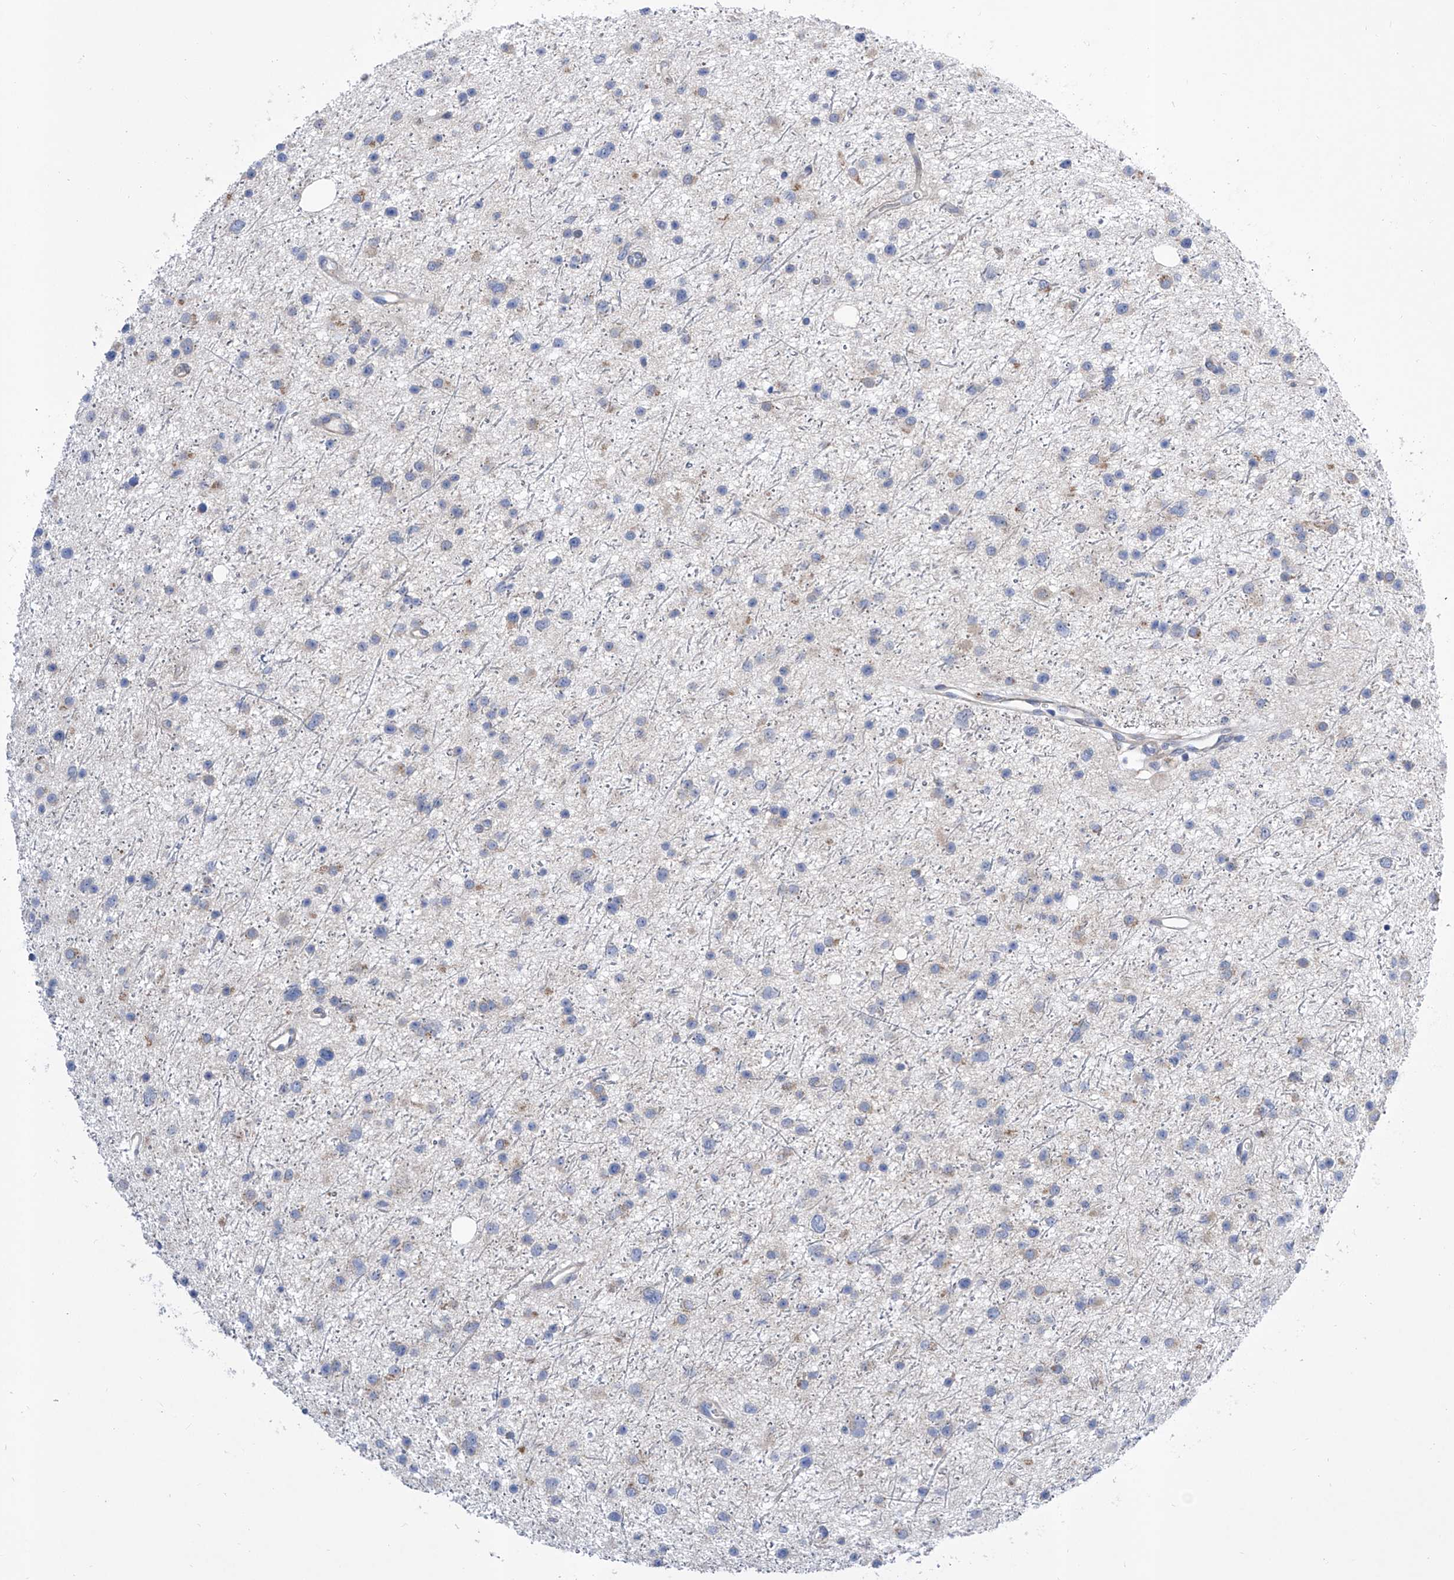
{"staining": {"intensity": "negative", "quantity": "none", "location": "none"}, "tissue": "glioma", "cell_type": "Tumor cells", "image_type": "cancer", "snomed": [{"axis": "morphology", "description": "Glioma, malignant, Low grade"}, {"axis": "topography", "description": "Cerebral cortex"}], "caption": "Image shows no protein staining in tumor cells of glioma tissue.", "gene": "SRBD1", "patient": {"sex": "female", "age": 39}}